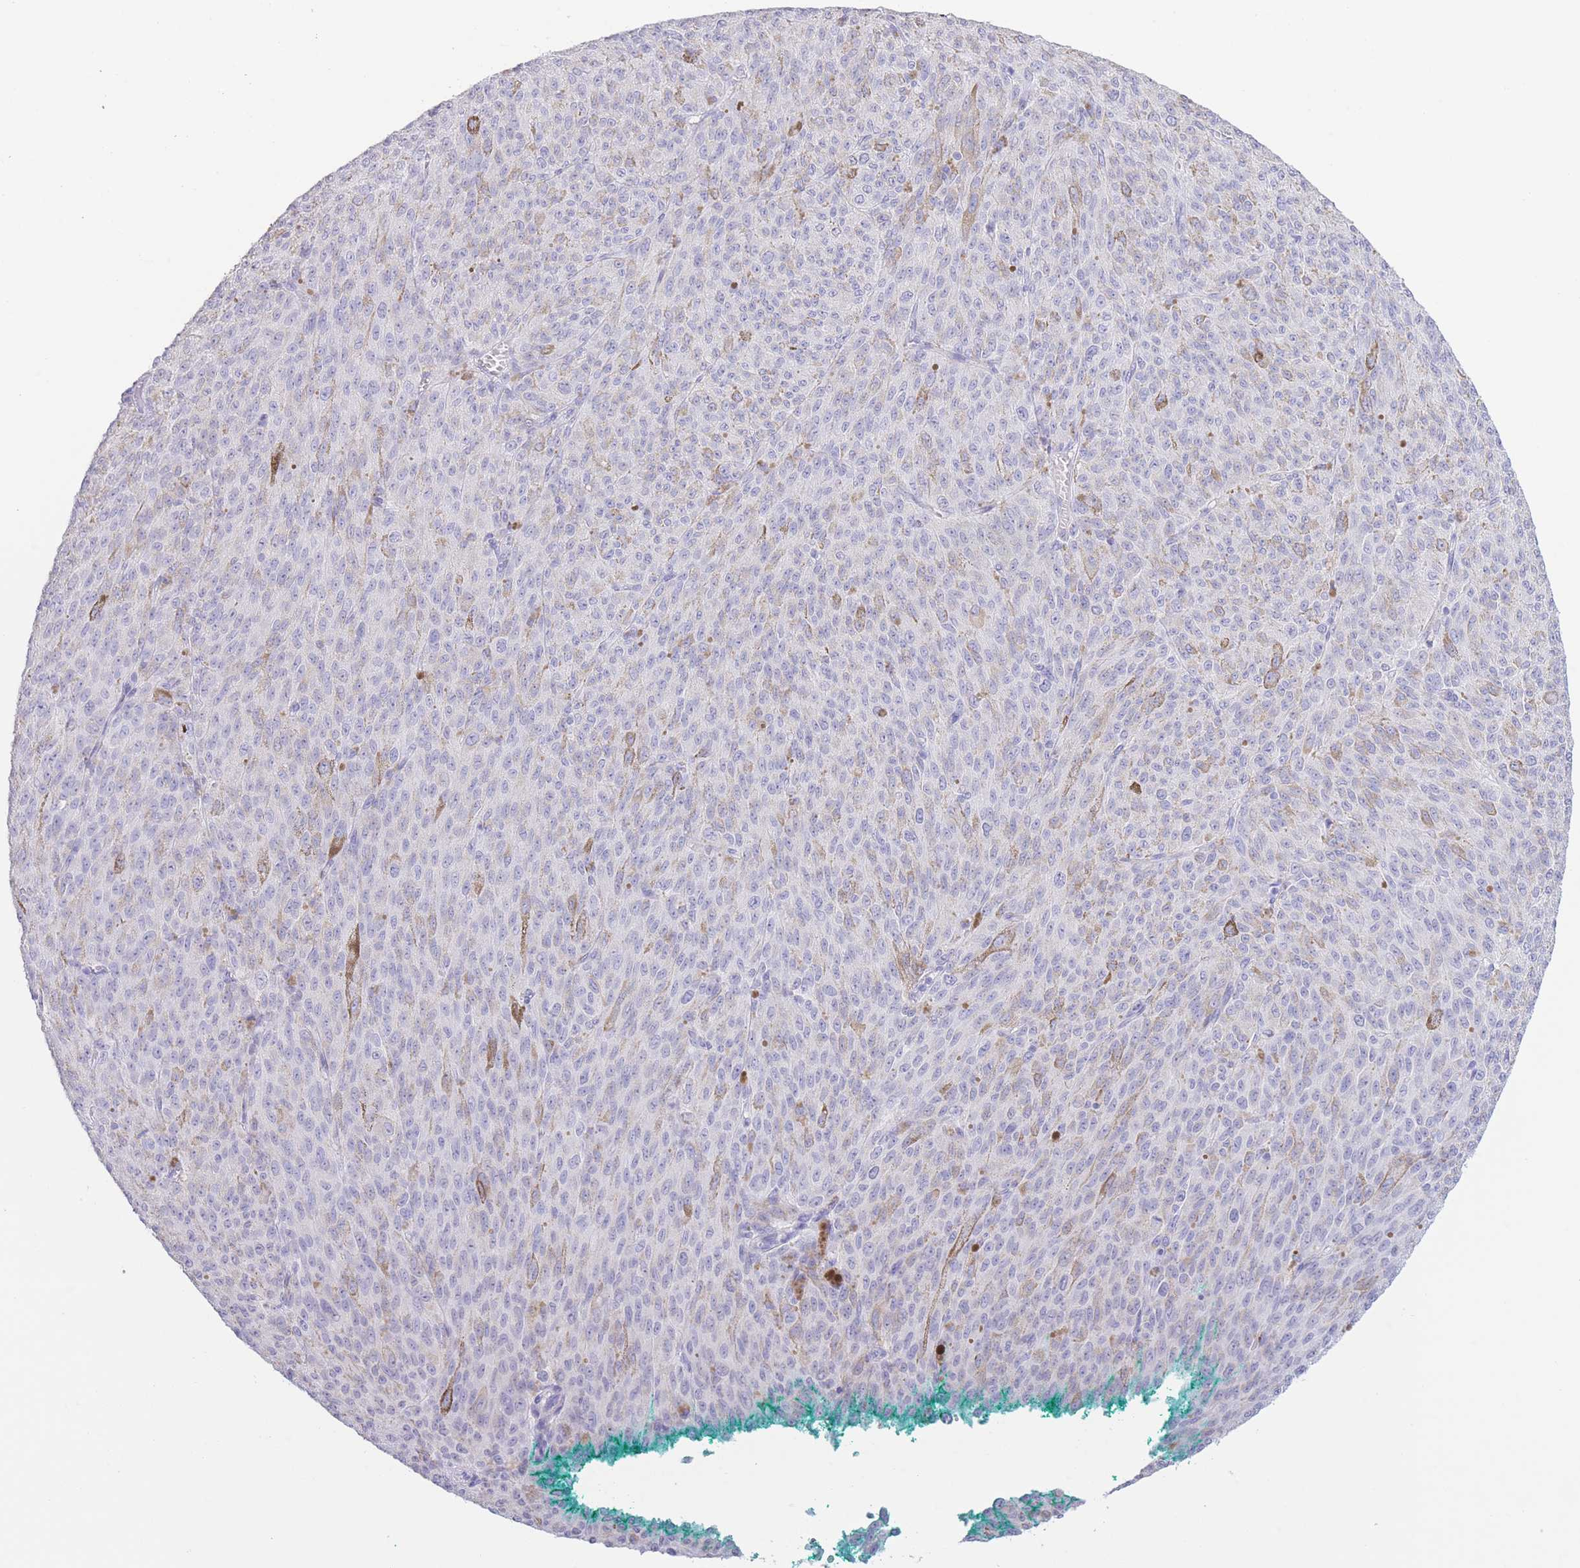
{"staining": {"intensity": "negative", "quantity": "none", "location": "none"}, "tissue": "melanoma", "cell_type": "Tumor cells", "image_type": "cancer", "snomed": [{"axis": "morphology", "description": "Malignant melanoma, NOS"}, {"axis": "topography", "description": "Skin"}], "caption": "Tumor cells are negative for brown protein staining in melanoma.", "gene": "PKLR", "patient": {"sex": "female", "age": 52}}